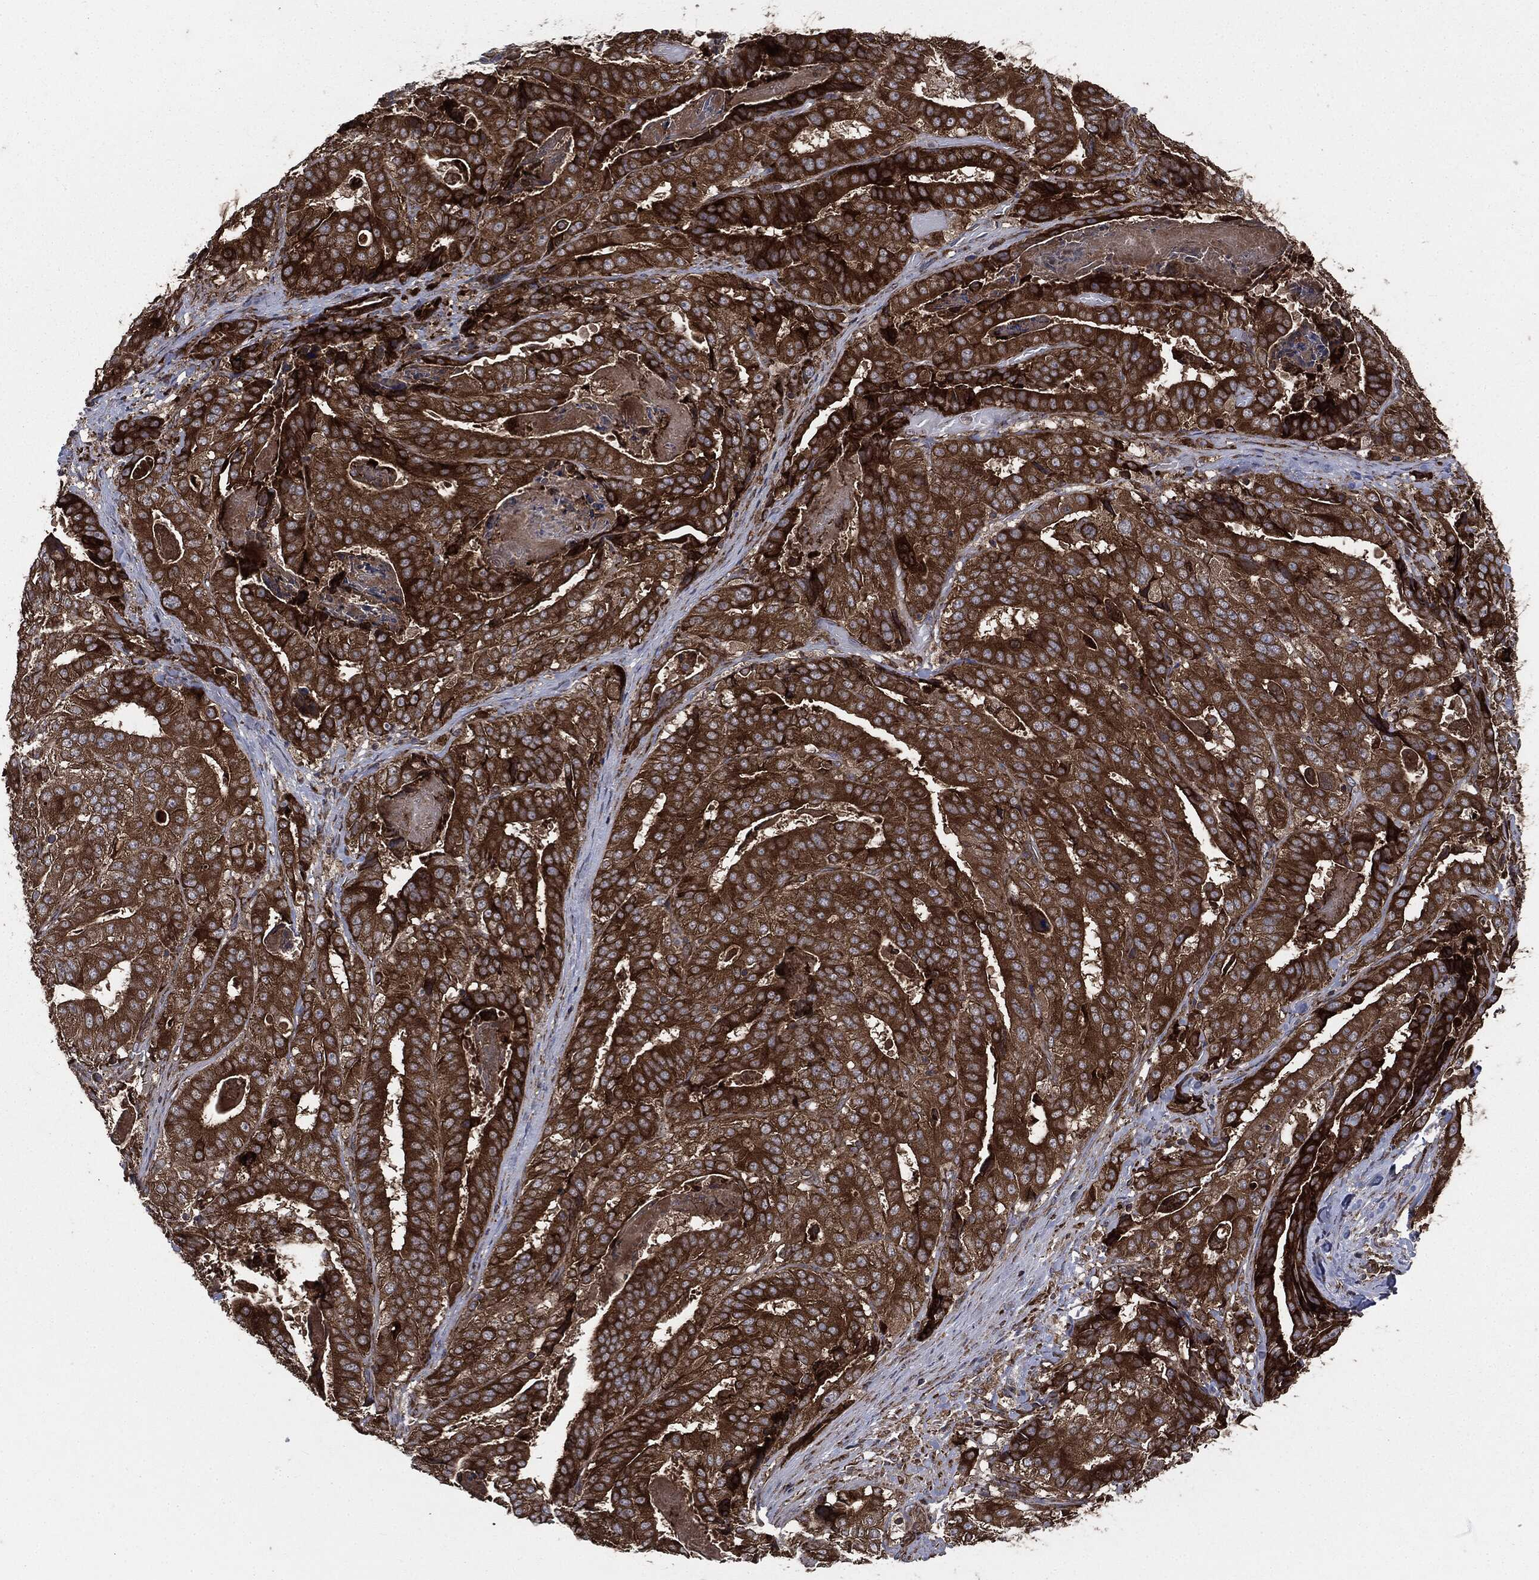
{"staining": {"intensity": "strong", "quantity": ">75%", "location": "cytoplasmic/membranous"}, "tissue": "stomach cancer", "cell_type": "Tumor cells", "image_type": "cancer", "snomed": [{"axis": "morphology", "description": "Adenocarcinoma, NOS"}, {"axis": "topography", "description": "Stomach"}], "caption": "Immunohistochemical staining of human adenocarcinoma (stomach) displays high levels of strong cytoplasmic/membranous positivity in approximately >75% of tumor cells.", "gene": "PLOD3", "patient": {"sex": "male", "age": 48}}